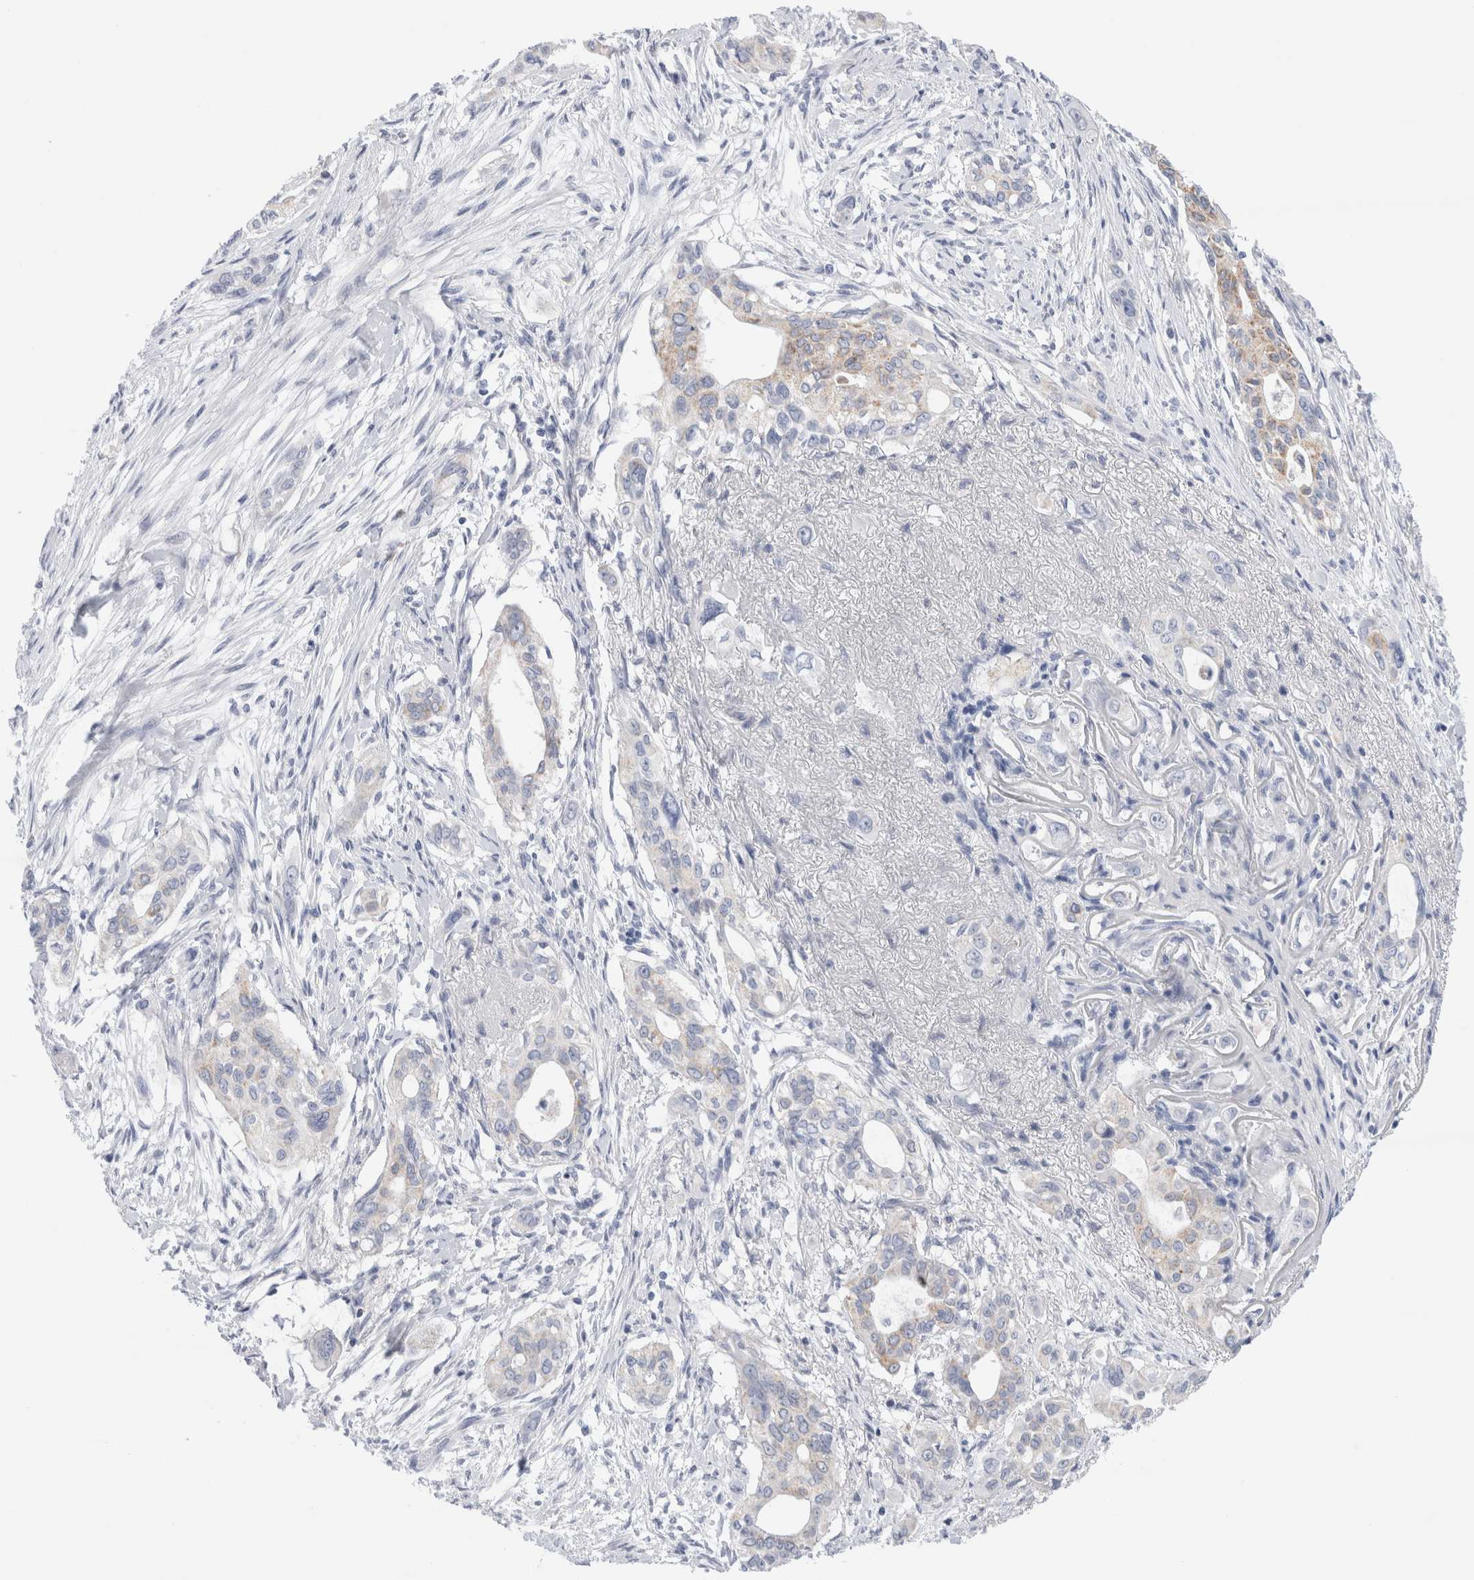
{"staining": {"intensity": "weak", "quantity": "<25%", "location": "cytoplasmic/membranous"}, "tissue": "pancreatic cancer", "cell_type": "Tumor cells", "image_type": "cancer", "snomed": [{"axis": "morphology", "description": "Adenocarcinoma, NOS"}, {"axis": "topography", "description": "Pancreas"}], "caption": "A photomicrograph of human pancreatic cancer is negative for staining in tumor cells. The staining was performed using DAB (3,3'-diaminobenzidine) to visualize the protein expression in brown, while the nuclei were stained in blue with hematoxylin (Magnification: 20x).", "gene": "ECHDC2", "patient": {"sex": "female", "age": 60}}